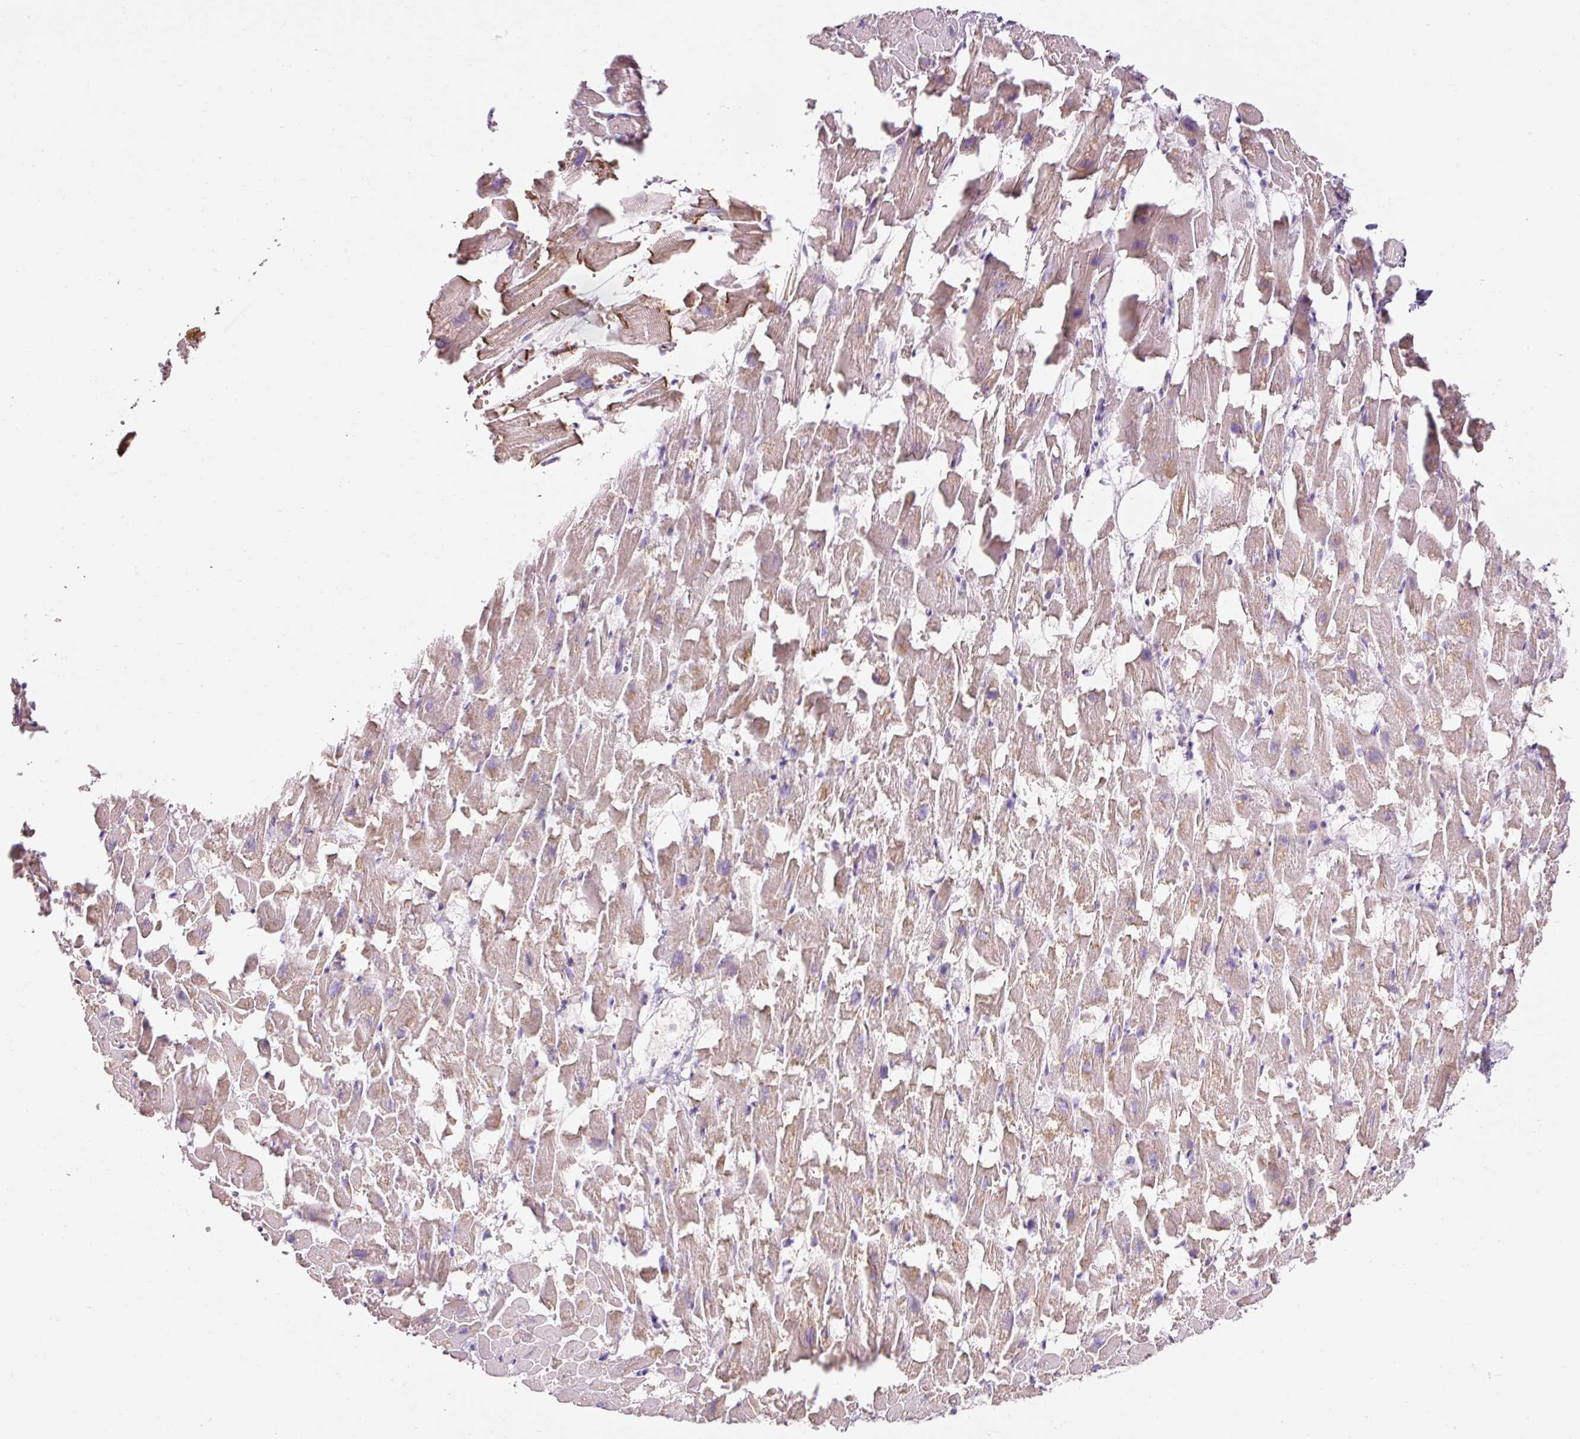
{"staining": {"intensity": "moderate", "quantity": "25%-75%", "location": "cytoplasmic/membranous"}, "tissue": "heart muscle", "cell_type": "Cardiomyocytes", "image_type": "normal", "snomed": [{"axis": "morphology", "description": "Normal tissue, NOS"}, {"axis": "topography", "description": "Heart"}], "caption": "About 25%-75% of cardiomyocytes in normal human heart muscle reveal moderate cytoplasmic/membranous protein staining as visualized by brown immunohistochemical staining.", "gene": "DHRS11", "patient": {"sex": "female", "age": 64}}